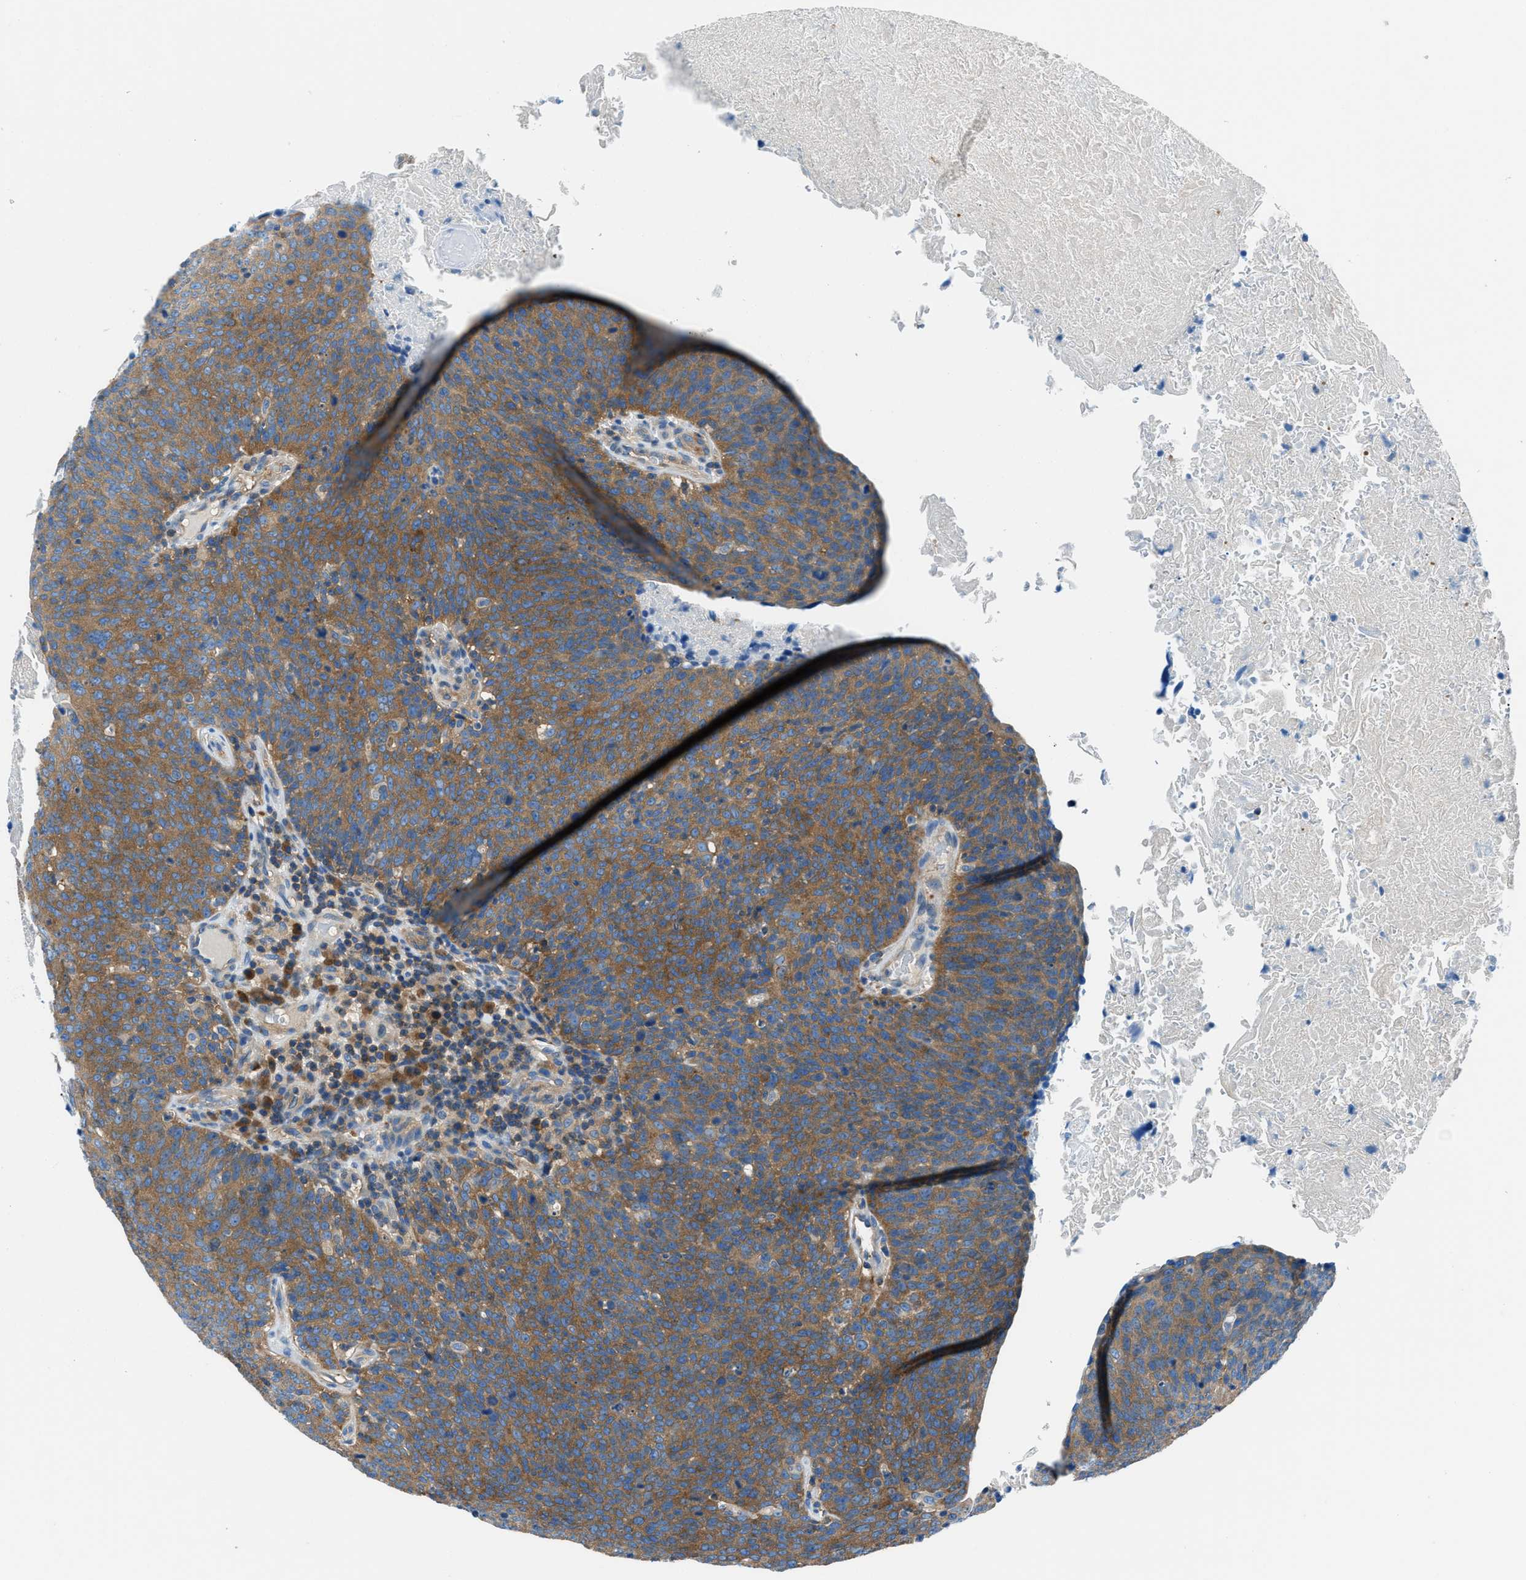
{"staining": {"intensity": "moderate", "quantity": ">75%", "location": "cytoplasmic/membranous"}, "tissue": "head and neck cancer", "cell_type": "Tumor cells", "image_type": "cancer", "snomed": [{"axis": "morphology", "description": "Squamous cell carcinoma, NOS"}, {"axis": "morphology", "description": "Squamous cell carcinoma, metastatic, NOS"}, {"axis": "topography", "description": "Lymph node"}, {"axis": "topography", "description": "Head-Neck"}], "caption": "Head and neck squamous cell carcinoma was stained to show a protein in brown. There is medium levels of moderate cytoplasmic/membranous staining in about >75% of tumor cells.", "gene": "SARS1", "patient": {"sex": "male", "age": 62}}